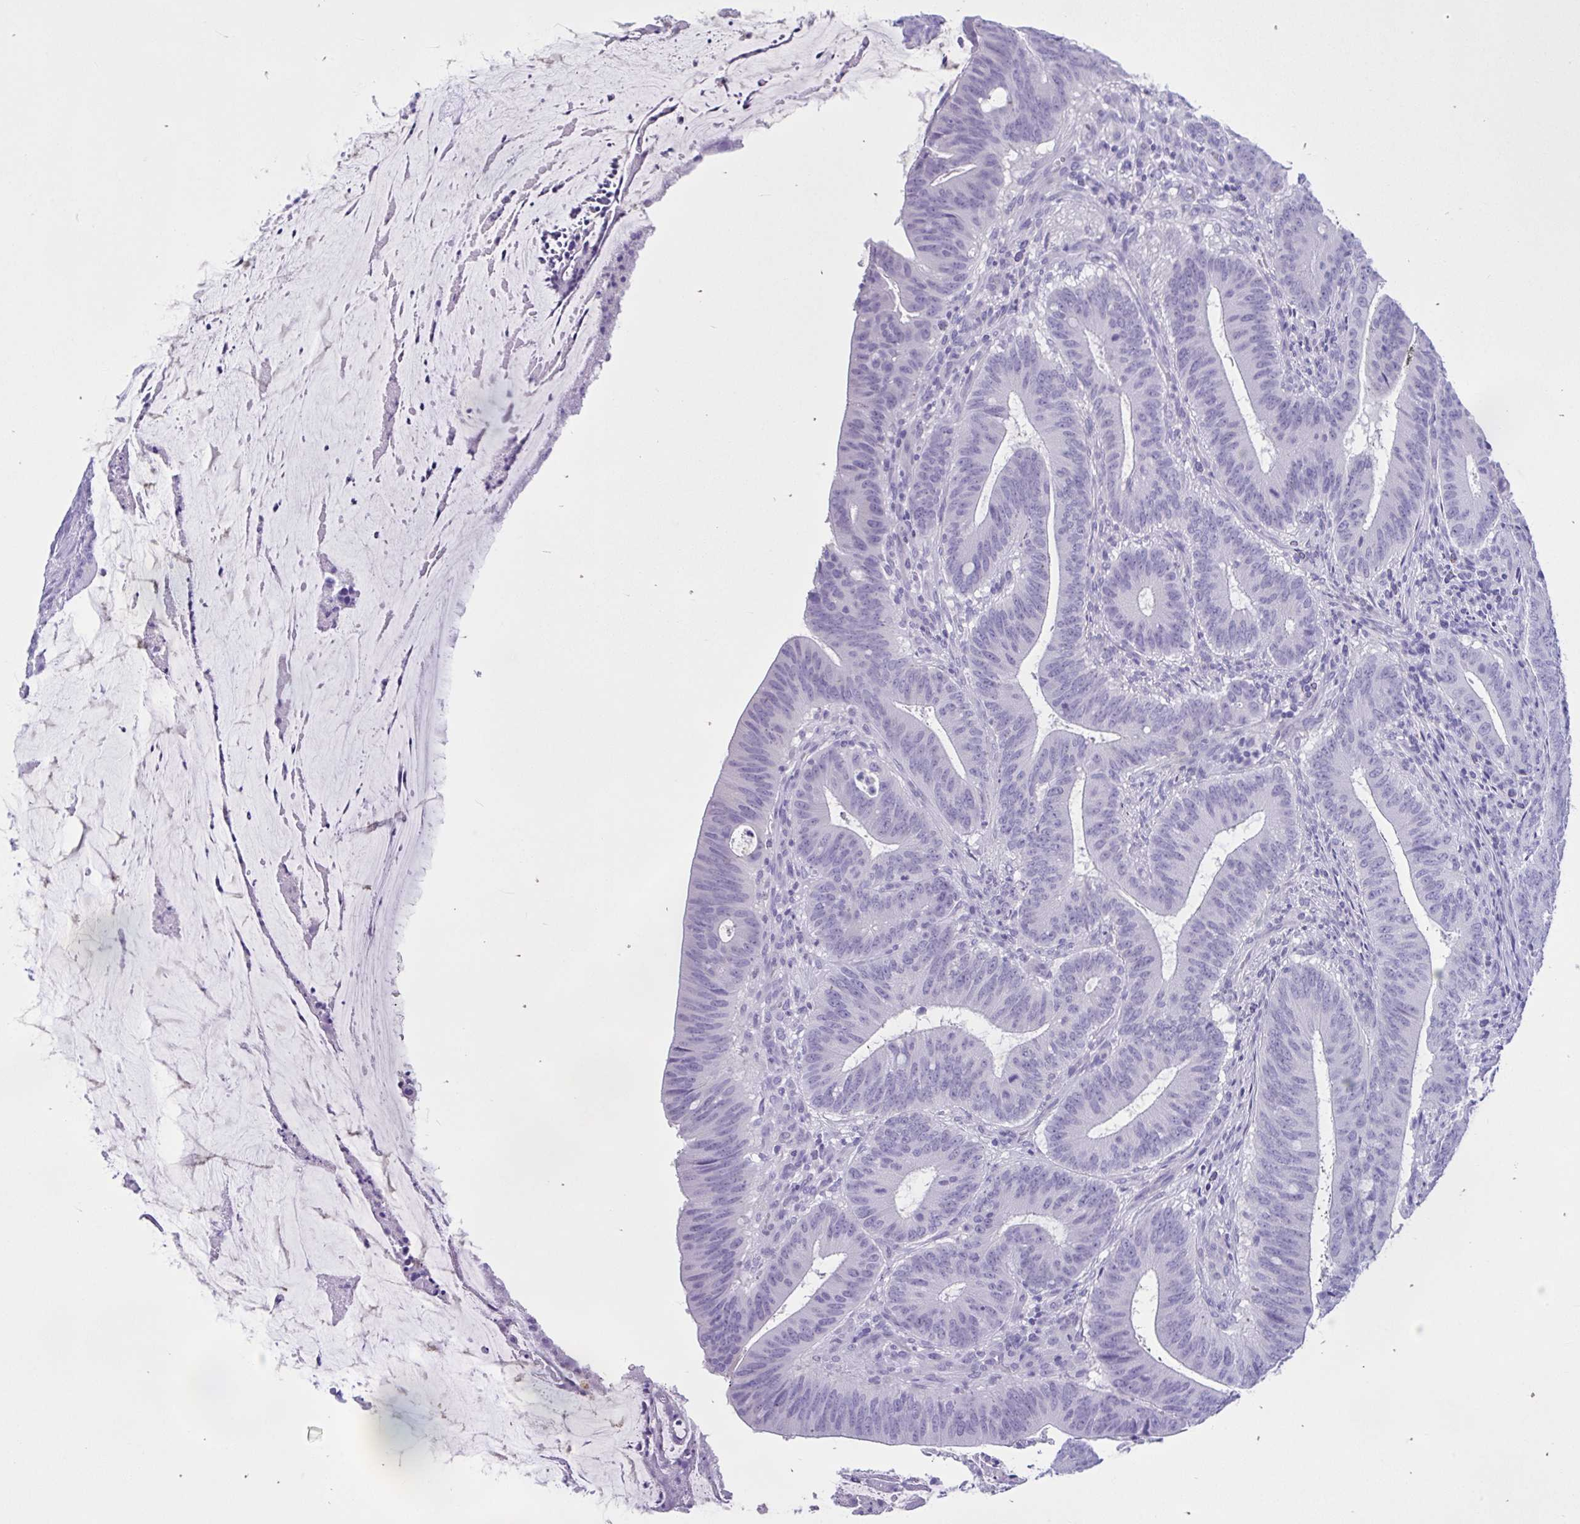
{"staining": {"intensity": "negative", "quantity": "none", "location": "none"}, "tissue": "colorectal cancer", "cell_type": "Tumor cells", "image_type": "cancer", "snomed": [{"axis": "morphology", "description": "Adenocarcinoma, NOS"}, {"axis": "topography", "description": "Colon"}], "caption": "Tumor cells are negative for brown protein staining in colorectal cancer (adenocarcinoma). (DAB immunohistochemistry (IHC) visualized using brightfield microscopy, high magnification).", "gene": "ZNF319", "patient": {"sex": "female", "age": 43}}